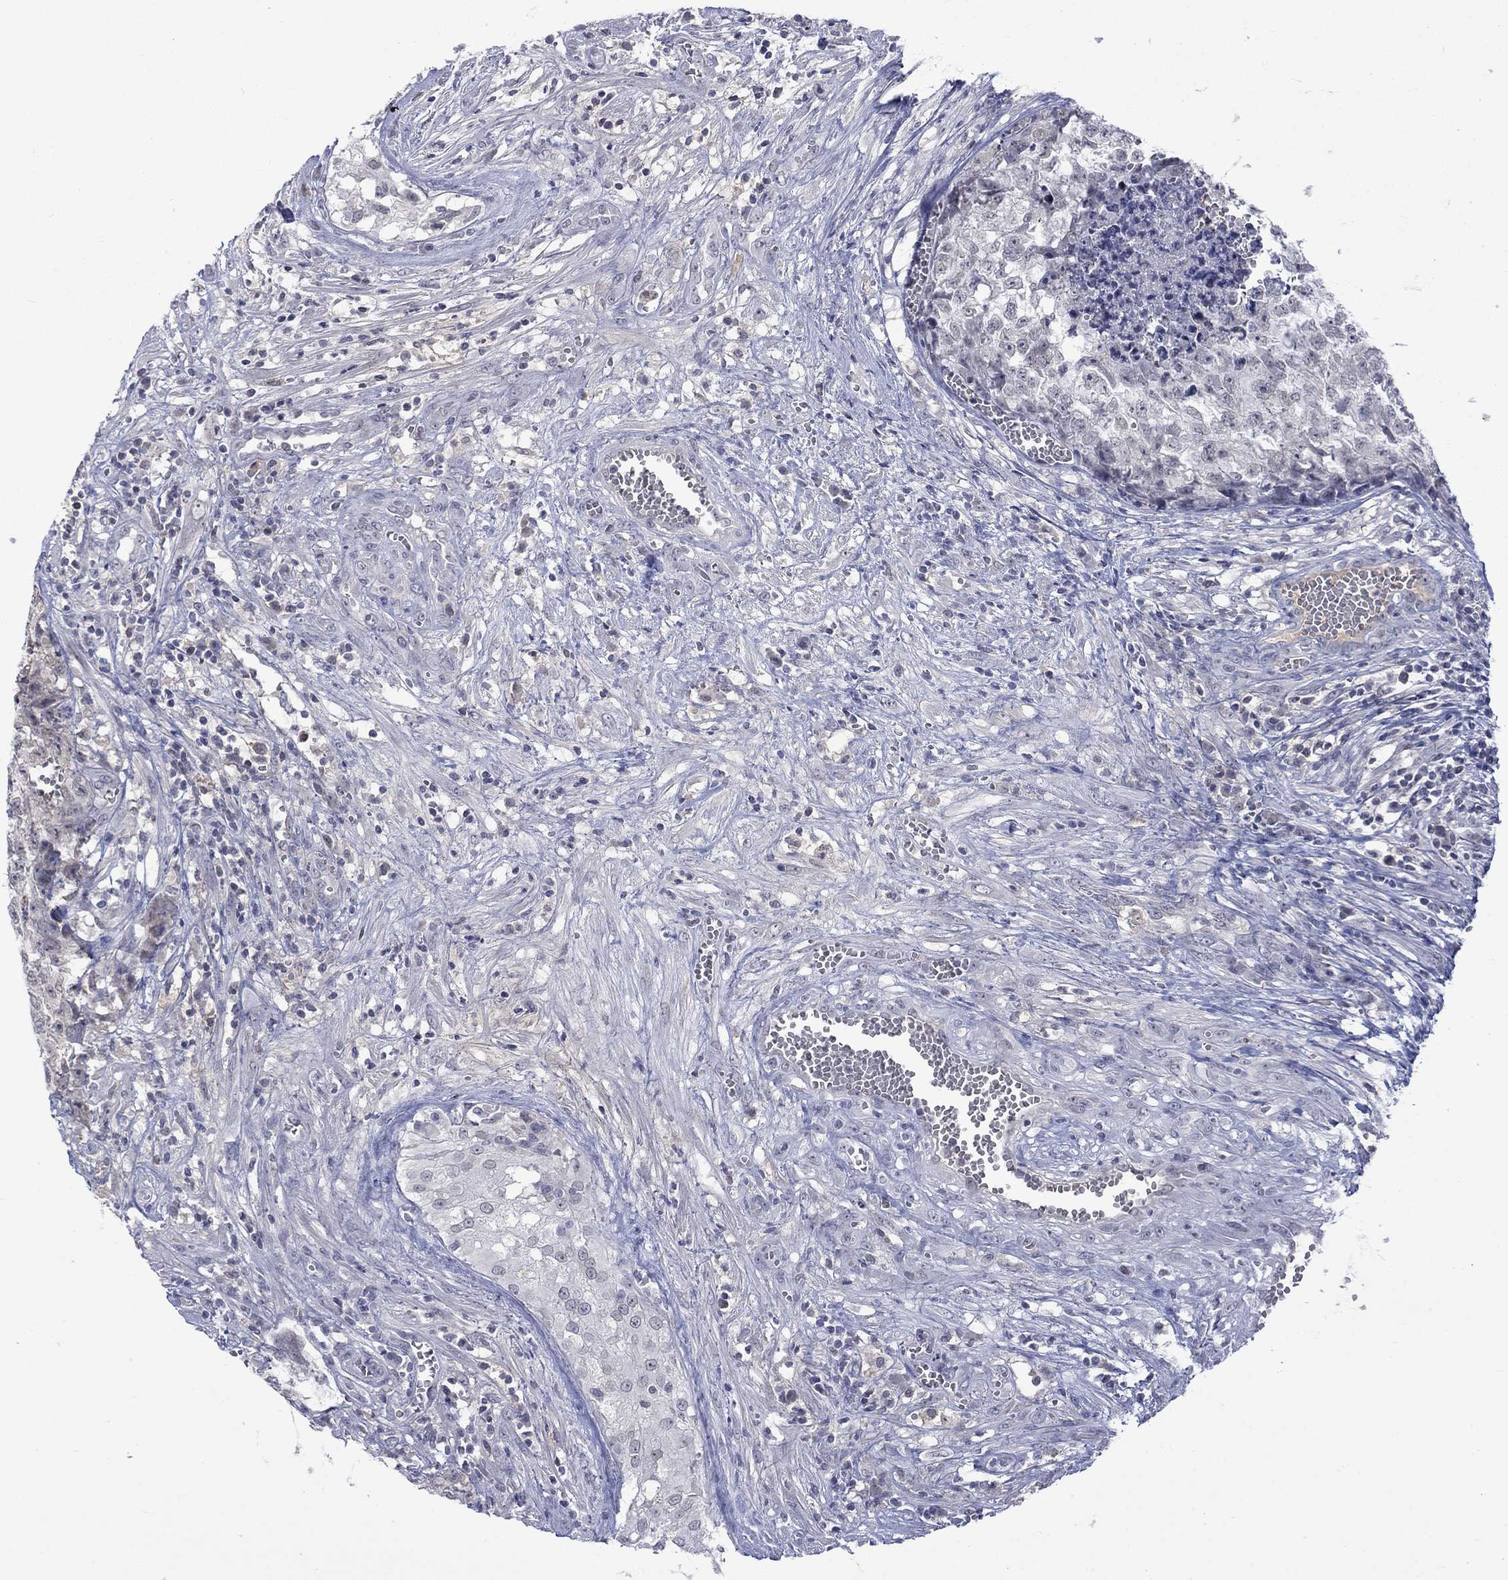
{"staining": {"intensity": "negative", "quantity": "none", "location": "none"}, "tissue": "testis cancer", "cell_type": "Tumor cells", "image_type": "cancer", "snomed": [{"axis": "morphology", "description": "Seminoma, NOS"}, {"axis": "morphology", "description": "Carcinoma, Embryonal, NOS"}, {"axis": "topography", "description": "Testis"}], "caption": "This is a photomicrograph of immunohistochemistry staining of testis cancer, which shows no positivity in tumor cells.", "gene": "NSMF", "patient": {"sex": "male", "age": 22}}